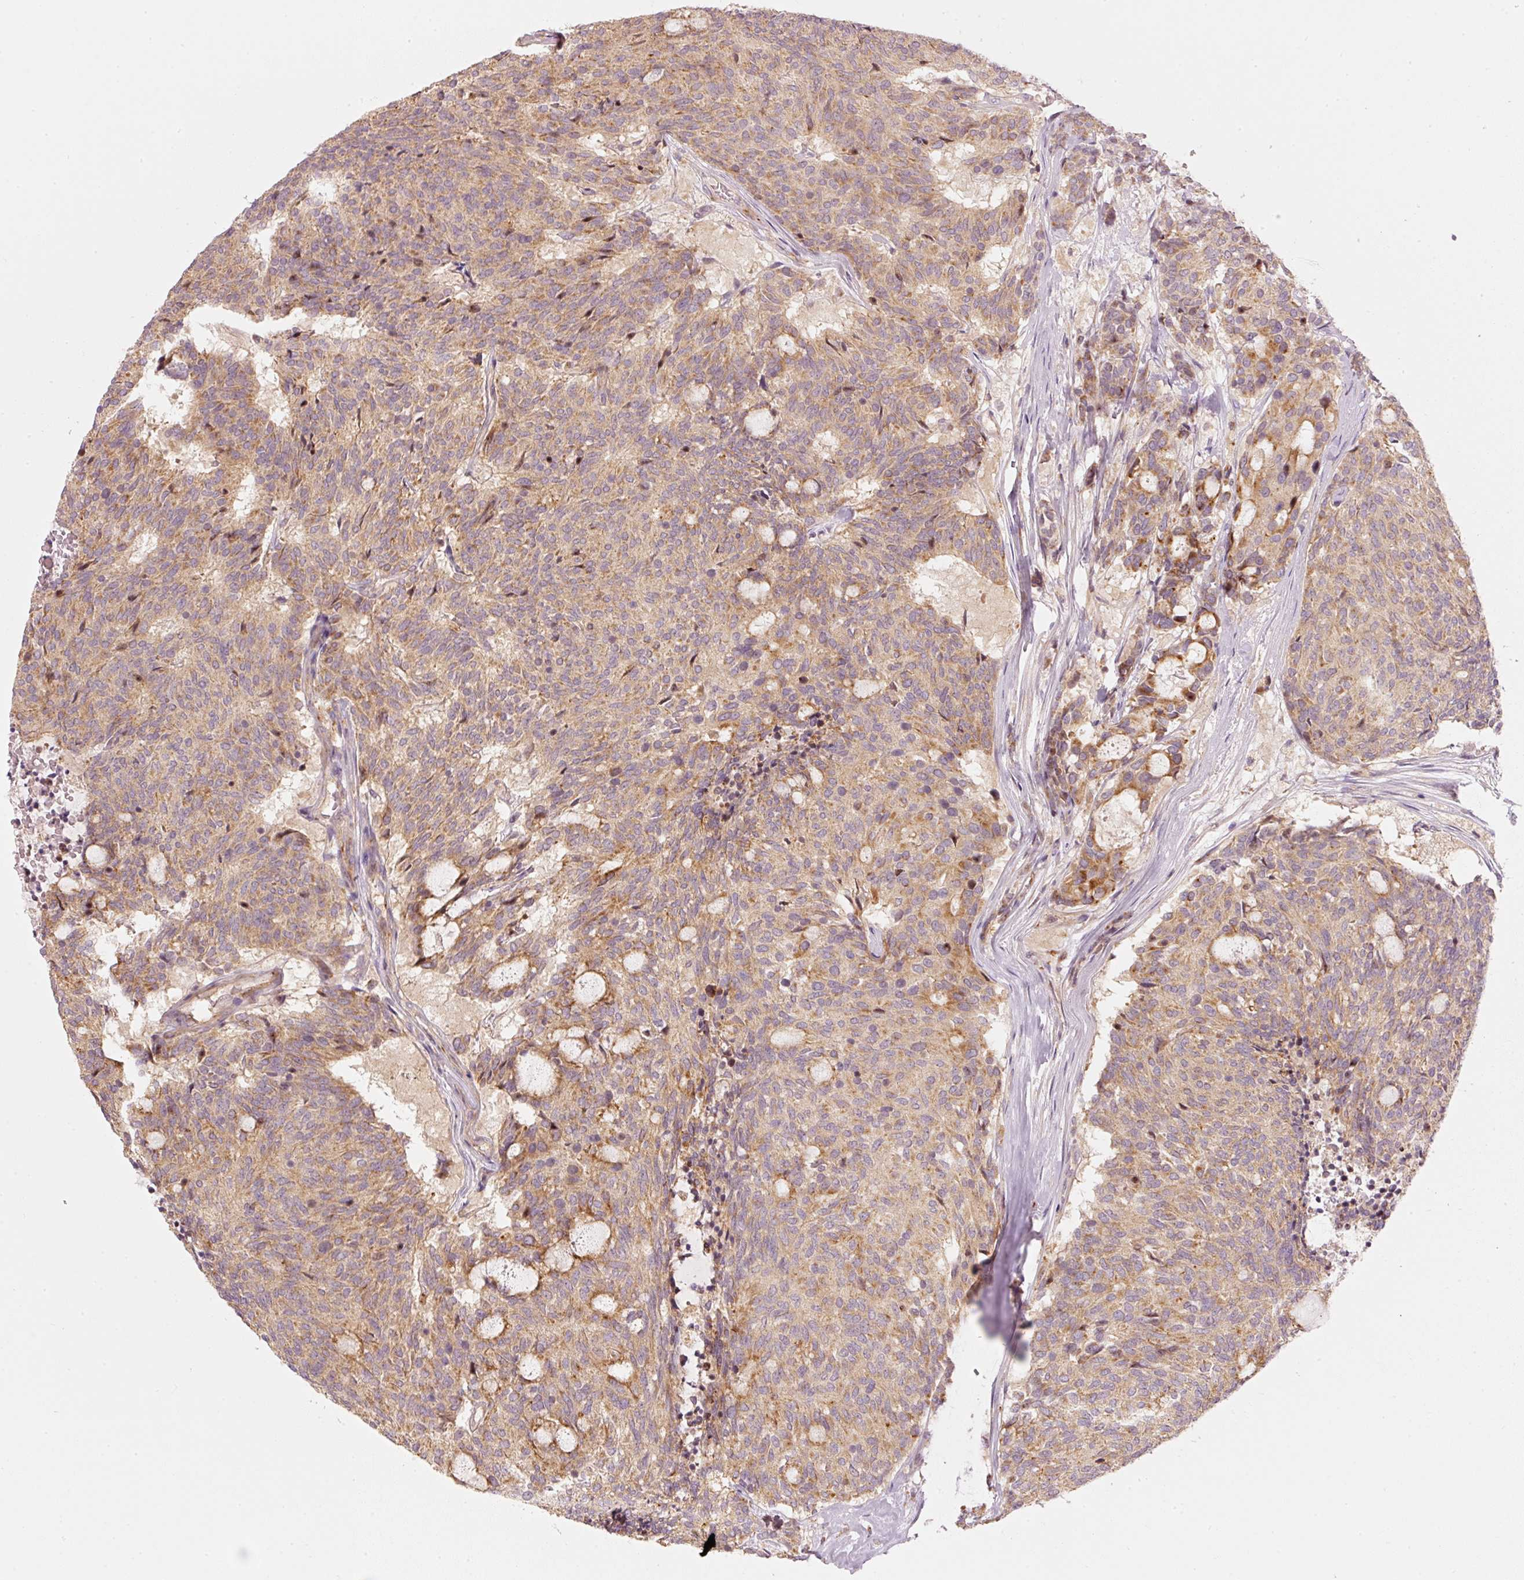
{"staining": {"intensity": "moderate", "quantity": ">75%", "location": "cytoplasmic/membranous"}, "tissue": "carcinoid", "cell_type": "Tumor cells", "image_type": "cancer", "snomed": [{"axis": "morphology", "description": "Carcinoid, malignant, NOS"}, {"axis": "topography", "description": "Pancreas"}], "caption": "The immunohistochemical stain highlights moderate cytoplasmic/membranous expression in tumor cells of malignant carcinoid tissue.", "gene": "MAP10", "patient": {"sex": "female", "age": 54}}